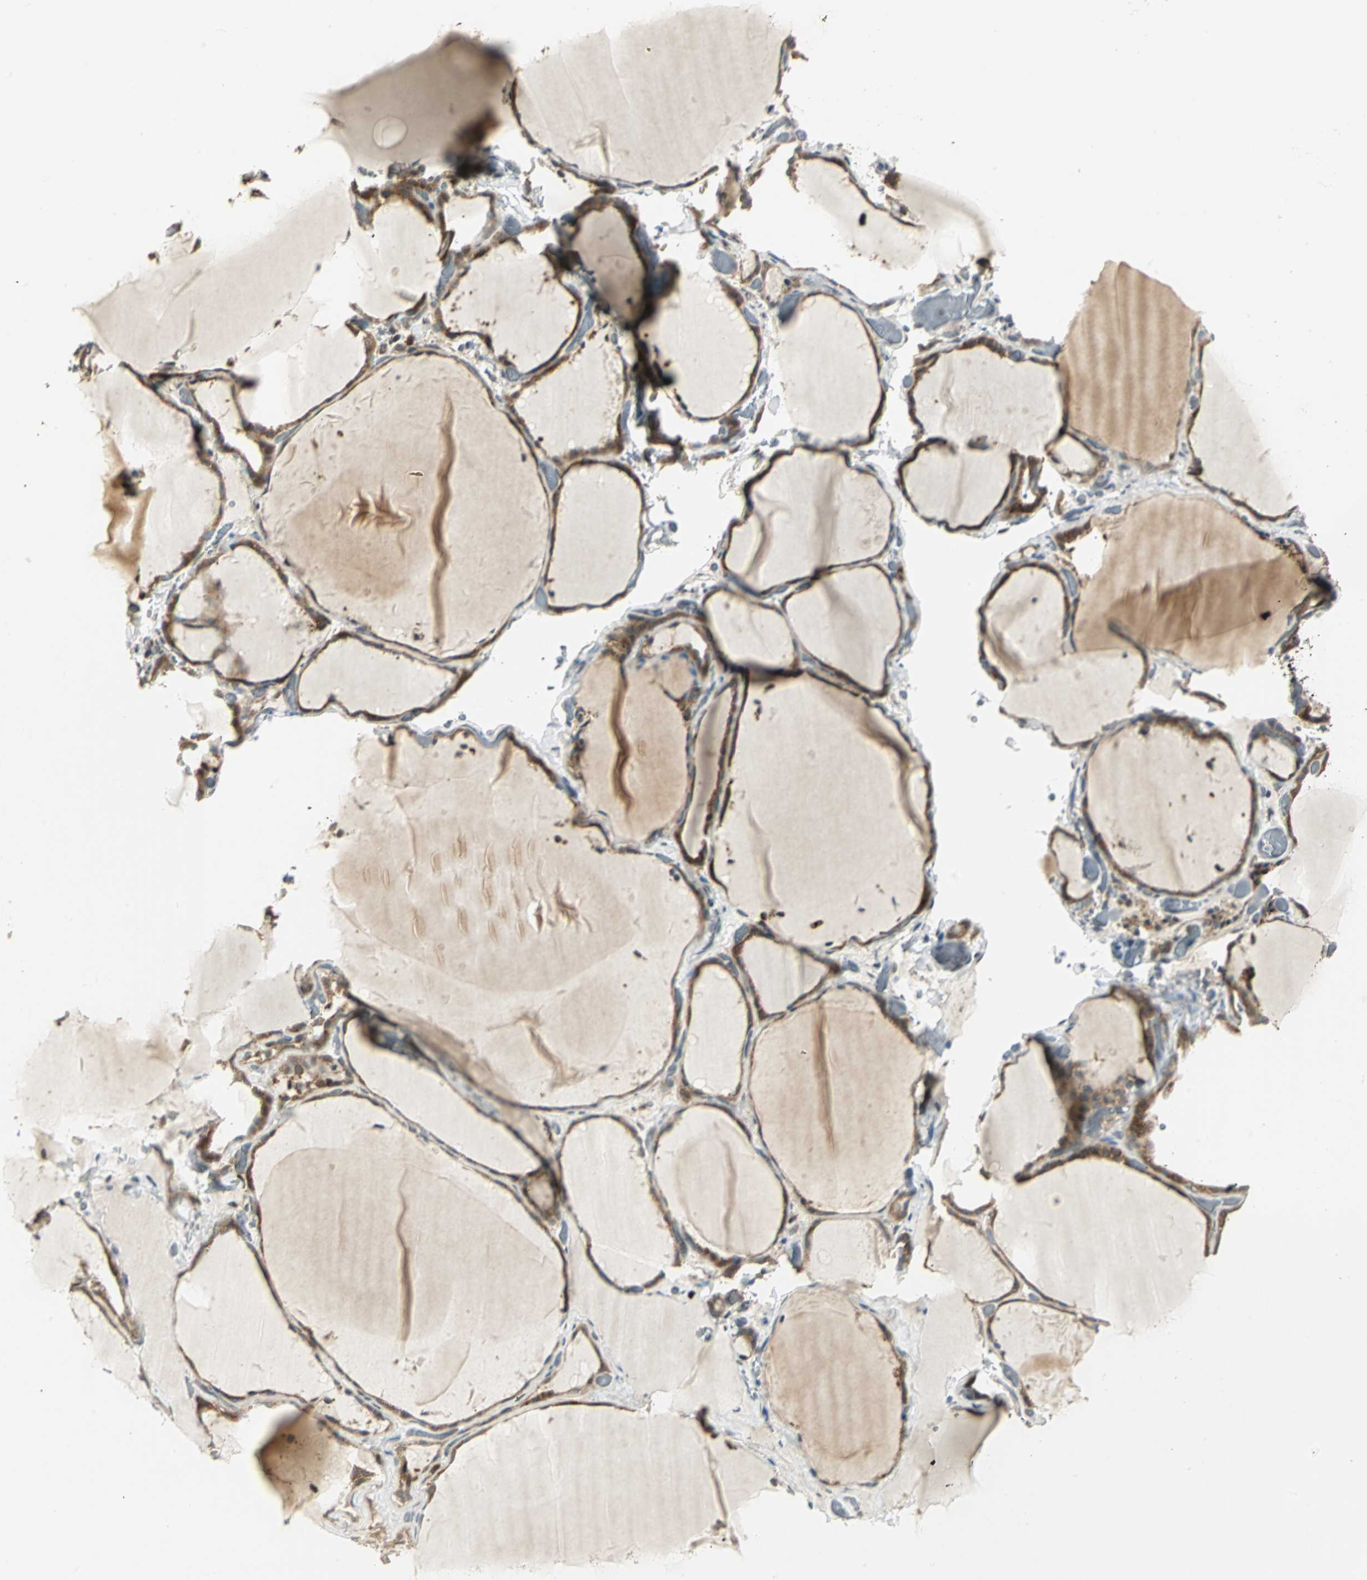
{"staining": {"intensity": "moderate", "quantity": ">75%", "location": "cytoplasmic/membranous"}, "tissue": "thyroid gland", "cell_type": "Glandular cells", "image_type": "normal", "snomed": [{"axis": "morphology", "description": "Normal tissue, NOS"}, {"axis": "topography", "description": "Thyroid gland"}], "caption": "The micrograph shows immunohistochemical staining of benign thyroid gland. There is moderate cytoplasmic/membranous positivity is present in approximately >75% of glandular cells.", "gene": "PSMC4", "patient": {"sex": "female", "age": 22}}